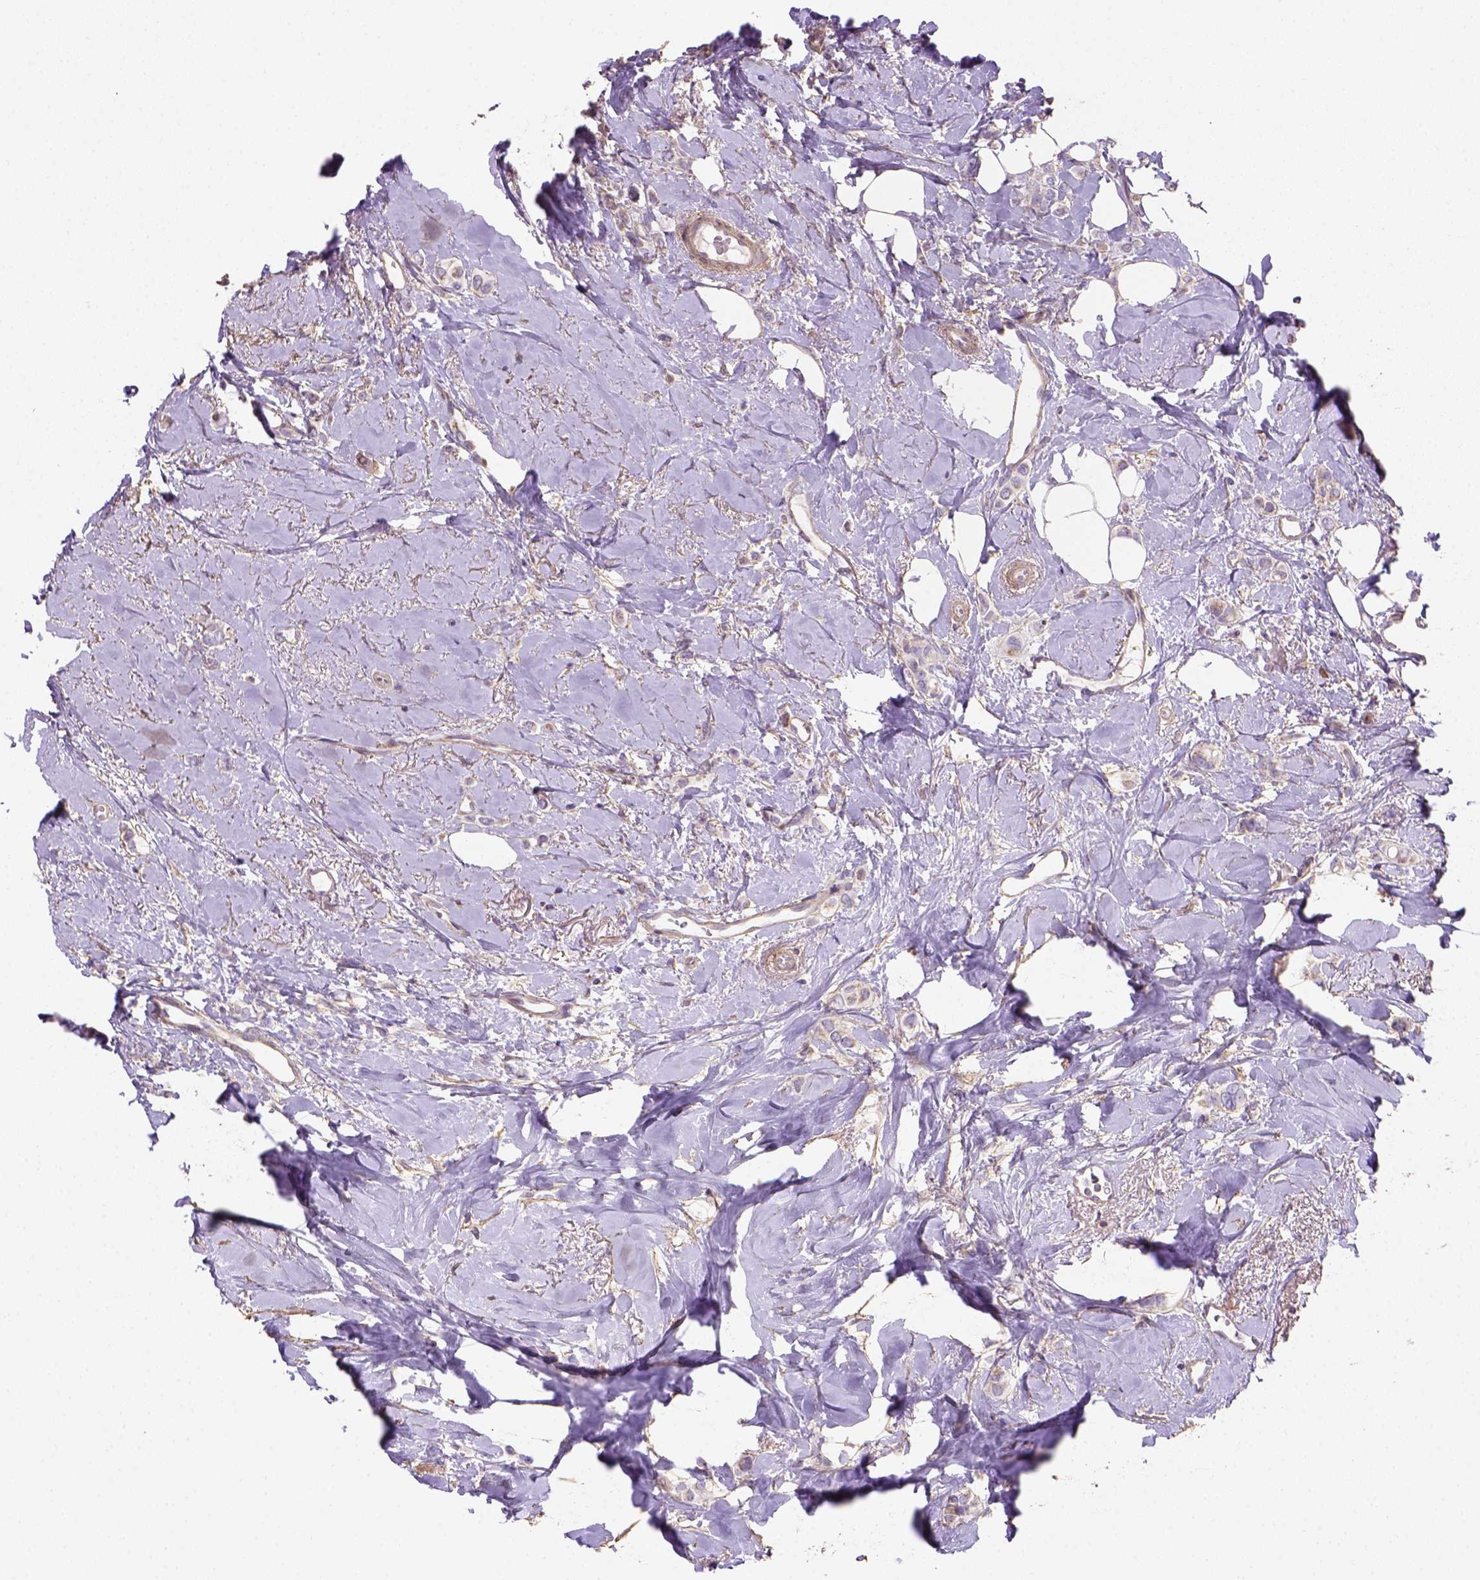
{"staining": {"intensity": "weak", "quantity": "25%-75%", "location": "cytoplasmic/membranous"}, "tissue": "breast cancer", "cell_type": "Tumor cells", "image_type": "cancer", "snomed": [{"axis": "morphology", "description": "Lobular carcinoma"}, {"axis": "topography", "description": "Breast"}], "caption": "Breast lobular carcinoma stained with a protein marker exhibits weak staining in tumor cells.", "gene": "HTRA1", "patient": {"sex": "female", "age": 66}}